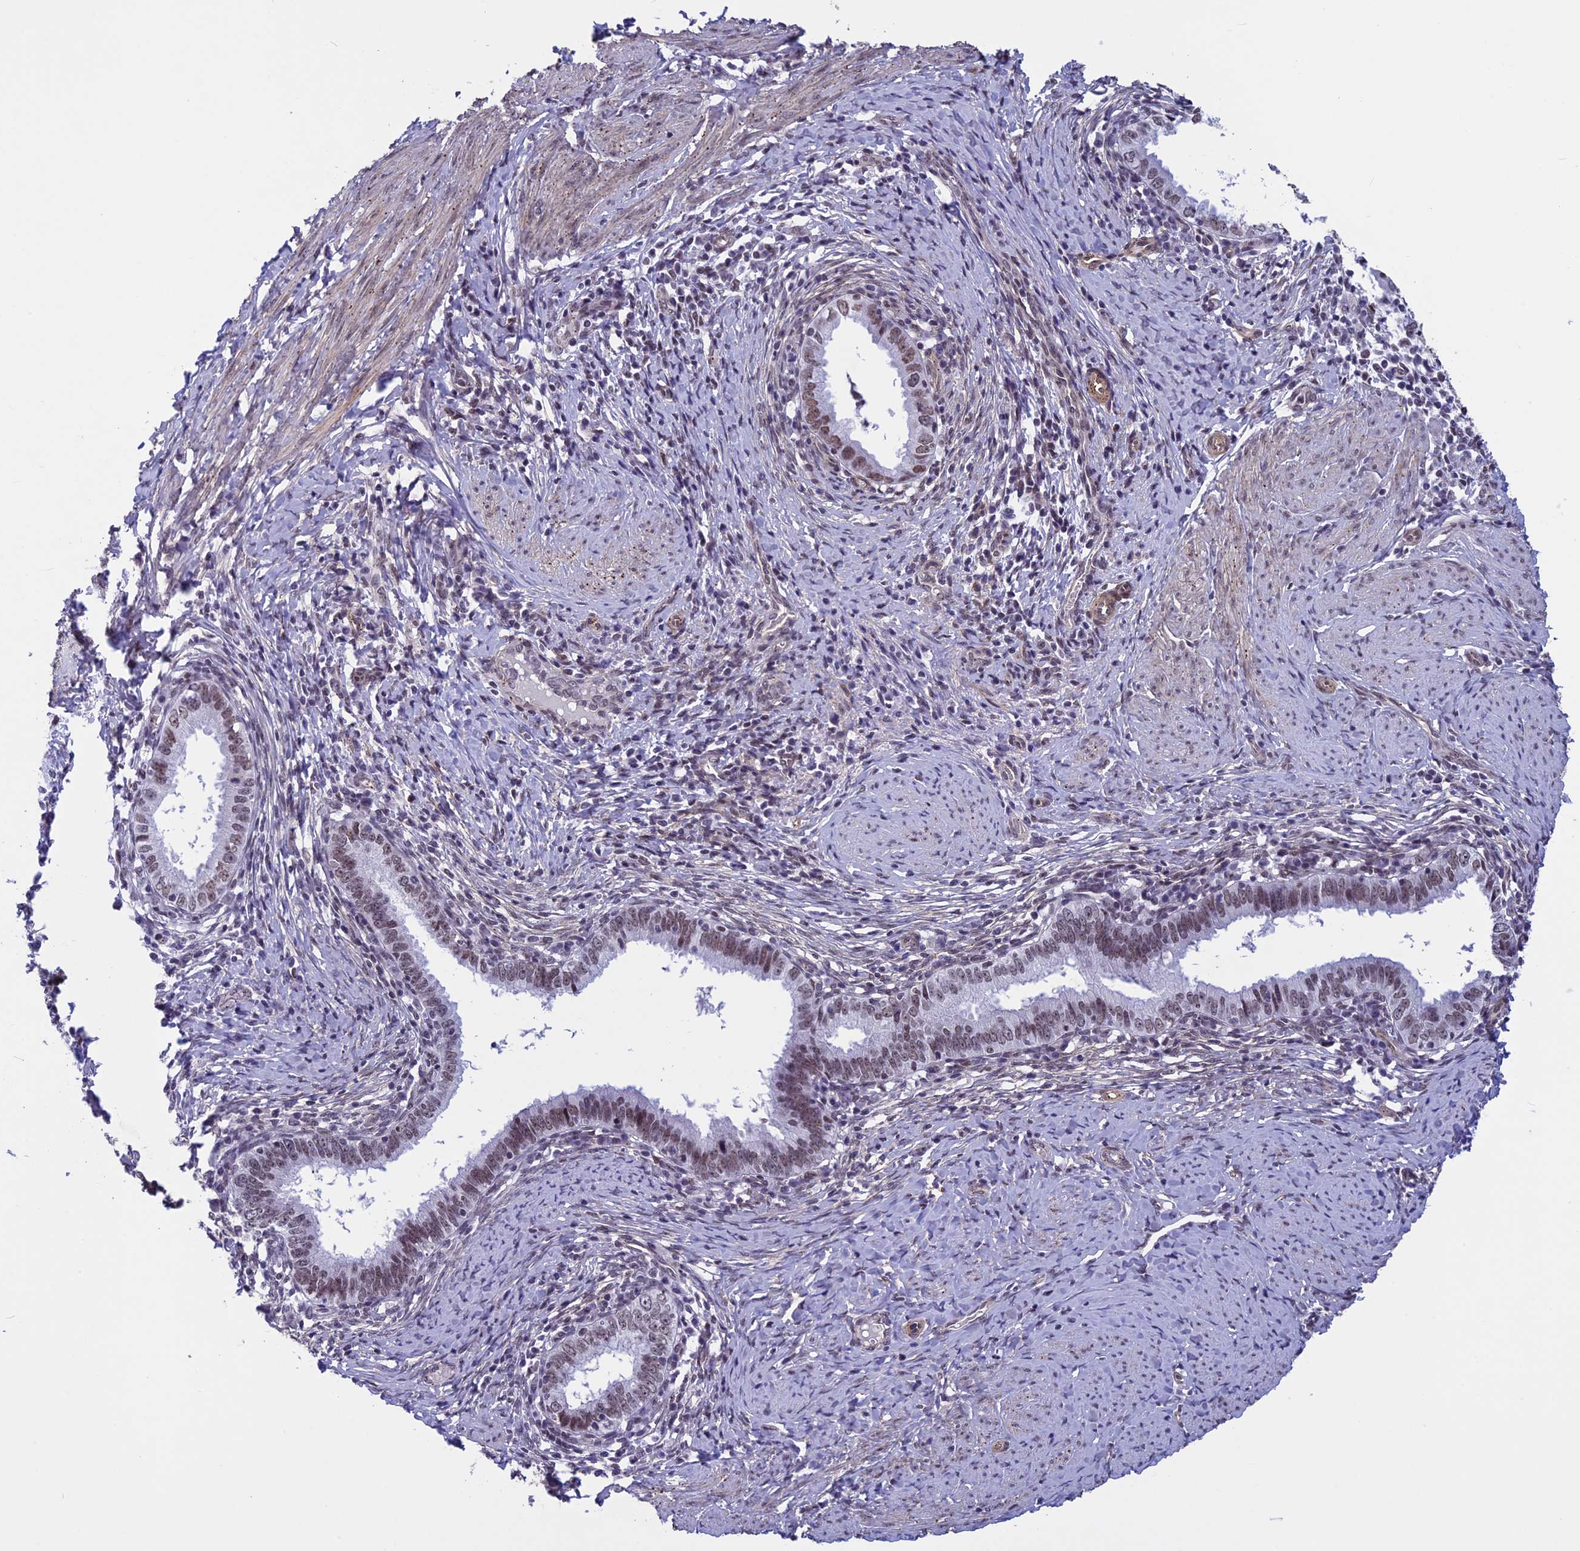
{"staining": {"intensity": "moderate", "quantity": ">75%", "location": "nuclear"}, "tissue": "cervical cancer", "cell_type": "Tumor cells", "image_type": "cancer", "snomed": [{"axis": "morphology", "description": "Adenocarcinoma, NOS"}, {"axis": "topography", "description": "Cervix"}], "caption": "High-magnification brightfield microscopy of cervical adenocarcinoma stained with DAB (brown) and counterstained with hematoxylin (blue). tumor cells exhibit moderate nuclear positivity is seen in about>75% of cells.", "gene": "NIPBL", "patient": {"sex": "female", "age": 36}}